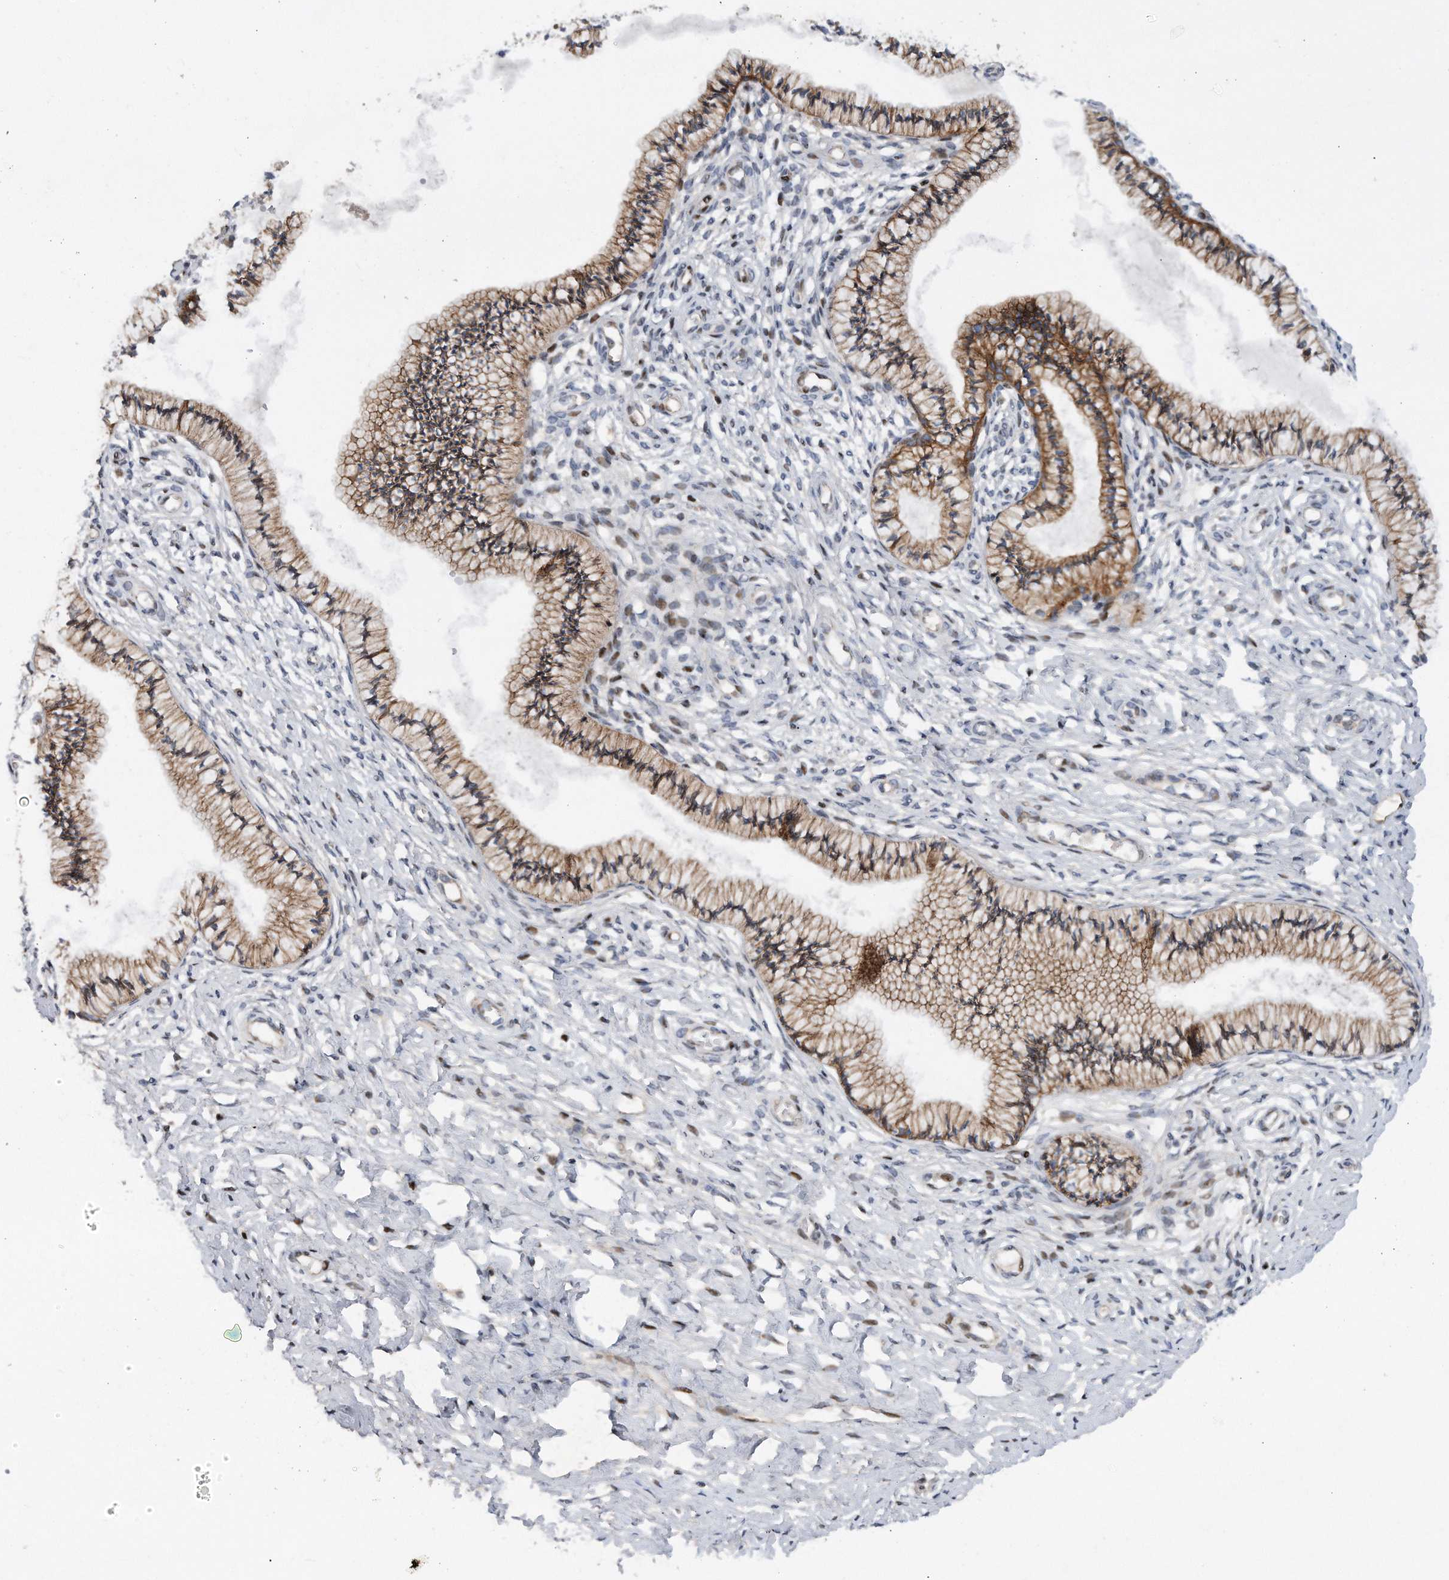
{"staining": {"intensity": "moderate", "quantity": ">75%", "location": "cytoplasmic/membranous"}, "tissue": "cervix", "cell_type": "Glandular cells", "image_type": "normal", "snomed": [{"axis": "morphology", "description": "Normal tissue, NOS"}, {"axis": "topography", "description": "Cervix"}], "caption": "Approximately >75% of glandular cells in normal human cervix exhibit moderate cytoplasmic/membranous protein positivity as visualized by brown immunohistochemical staining.", "gene": "CDH12", "patient": {"sex": "female", "age": 36}}